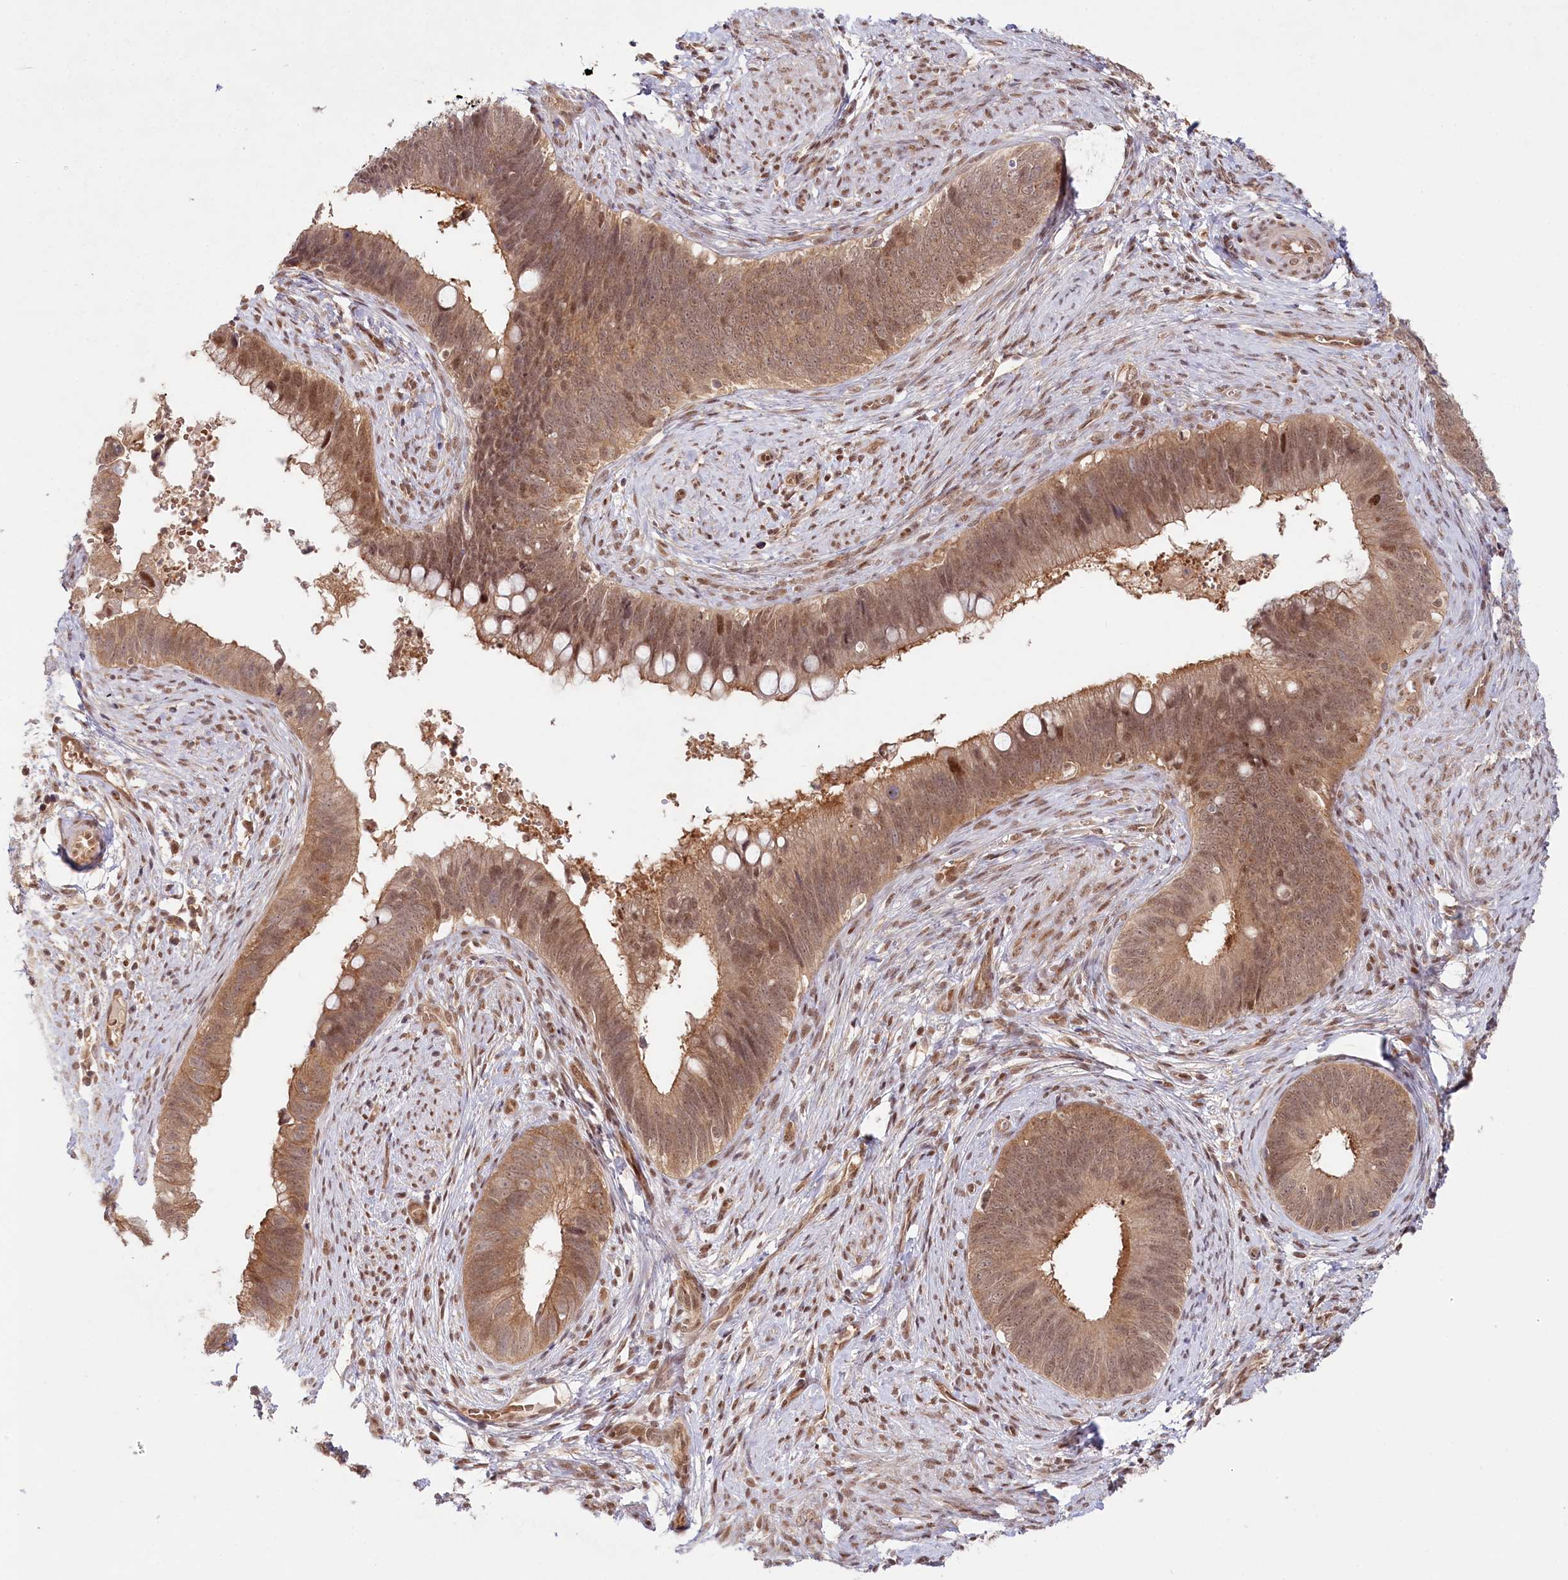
{"staining": {"intensity": "moderate", "quantity": ">75%", "location": "cytoplasmic/membranous,nuclear"}, "tissue": "cervical cancer", "cell_type": "Tumor cells", "image_type": "cancer", "snomed": [{"axis": "morphology", "description": "Adenocarcinoma, NOS"}, {"axis": "topography", "description": "Cervix"}], "caption": "Approximately >75% of tumor cells in human adenocarcinoma (cervical) exhibit moderate cytoplasmic/membranous and nuclear protein expression as visualized by brown immunohistochemical staining.", "gene": "CCDC65", "patient": {"sex": "female", "age": 42}}